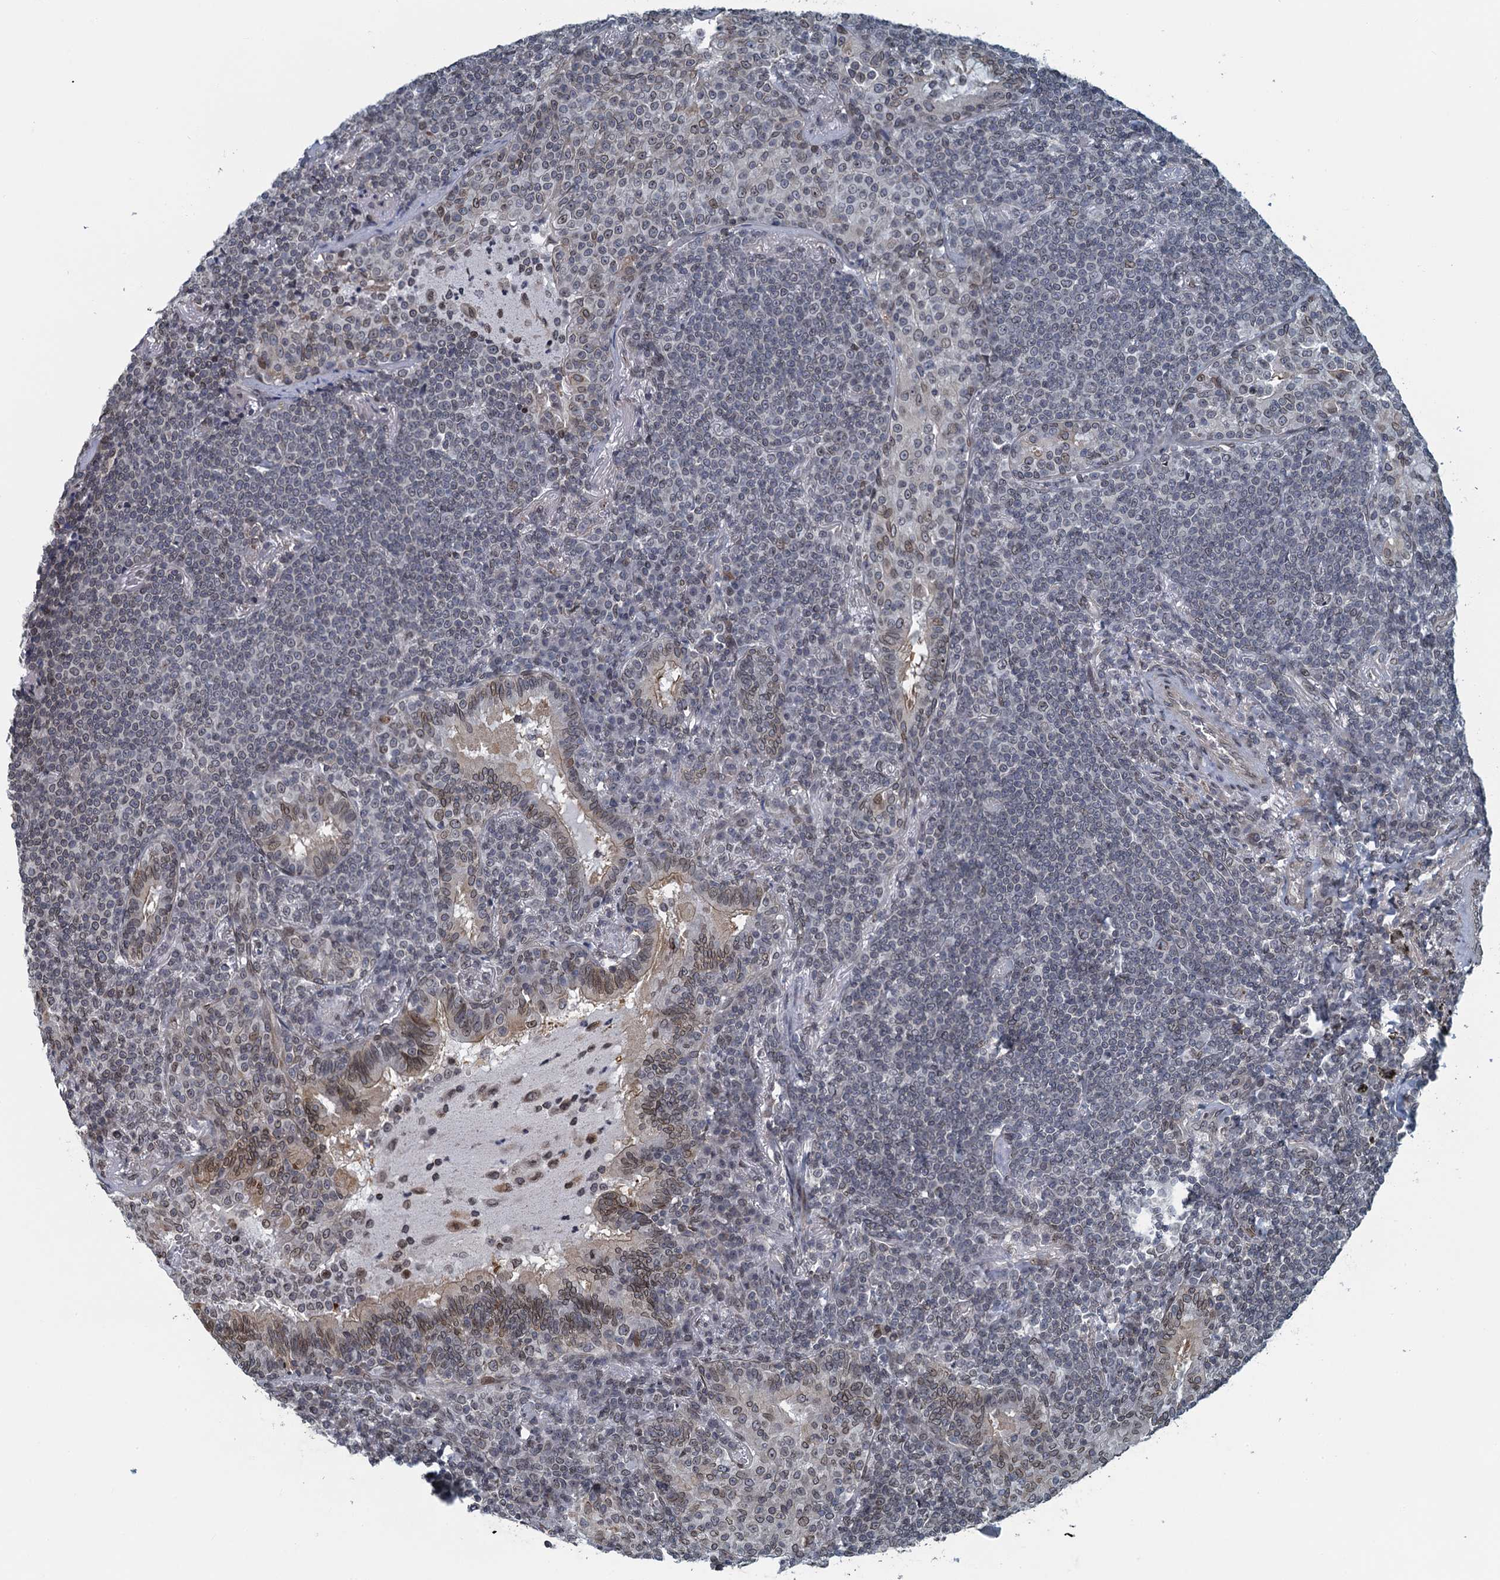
{"staining": {"intensity": "weak", "quantity": "<25%", "location": "cytoplasmic/membranous,nuclear"}, "tissue": "lymphoma", "cell_type": "Tumor cells", "image_type": "cancer", "snomed": [{"axis": "morphology", "description": "Malignant lymphoma, non-Hodgkin's type, Low grade"}, {"axis": "topography", "description": "Lung"}], "caption": "This photomicrograph is of lymphoma stained with IHC to label a protein in brown with the nuclei are counter-stained blue. There is no staining in tumor cells.", "gene": "CCDC34", "patient": {"sex": "female", "age": 71}}